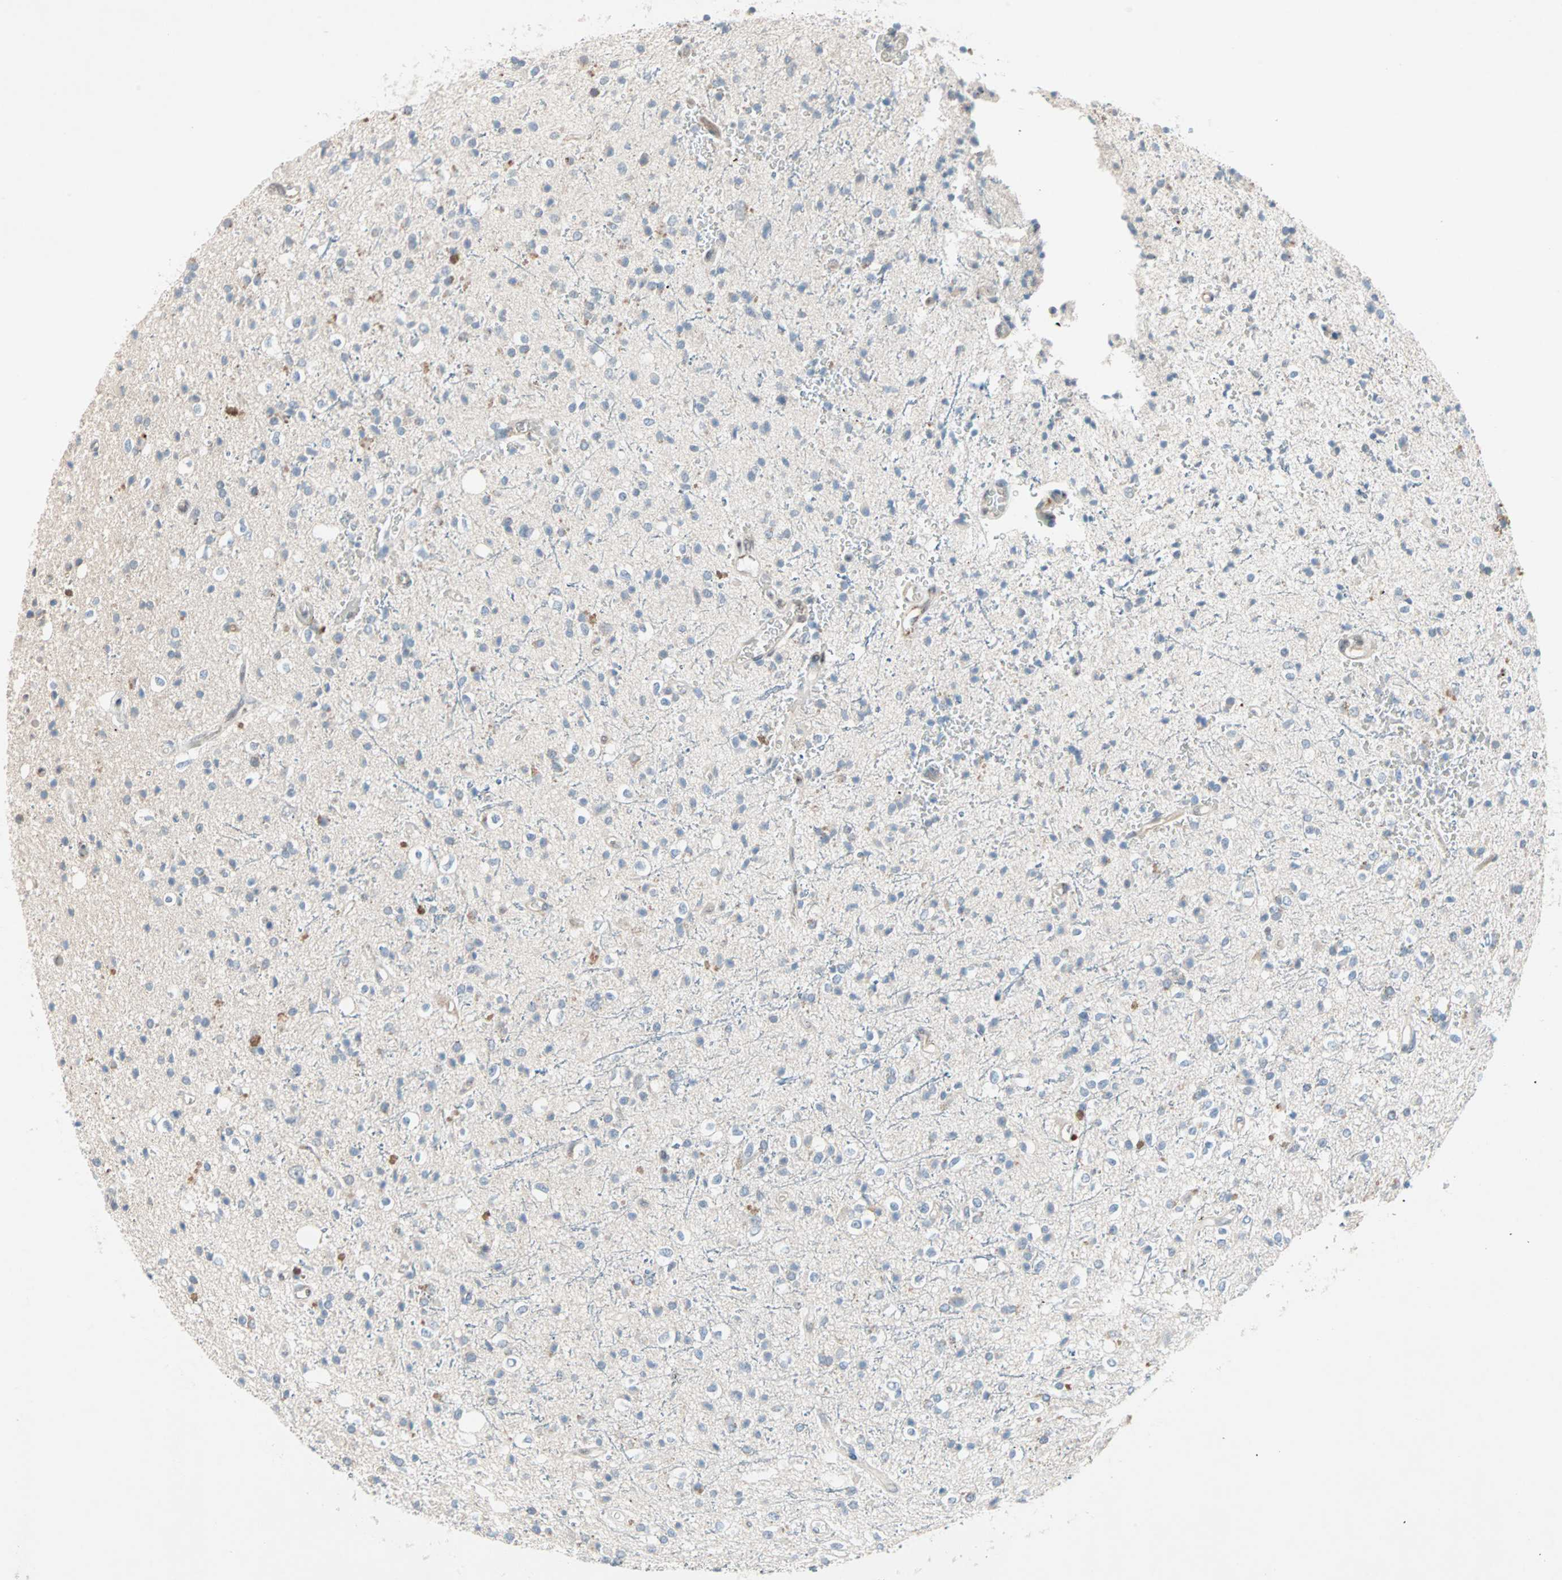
{"staining": {"intensity": "negative", "quantity": "none", "location": "none"}, "tissue": "glioma", "cell_type": "Tumor cells", "image_type": "cancer", "snomed": [{"axis": "morphology", "description": "Glioma, malignant, High grade"}, {"axis": "topography", "description": "Brain"}], "caption": "High power microscopy photomicrograph of an immunohistochemistry (IHC) micrograph of glioma, revealing no significant positivity in tumor cells.", "gene": "CAND2", "patient": {"sex": "male", "age": 47}}